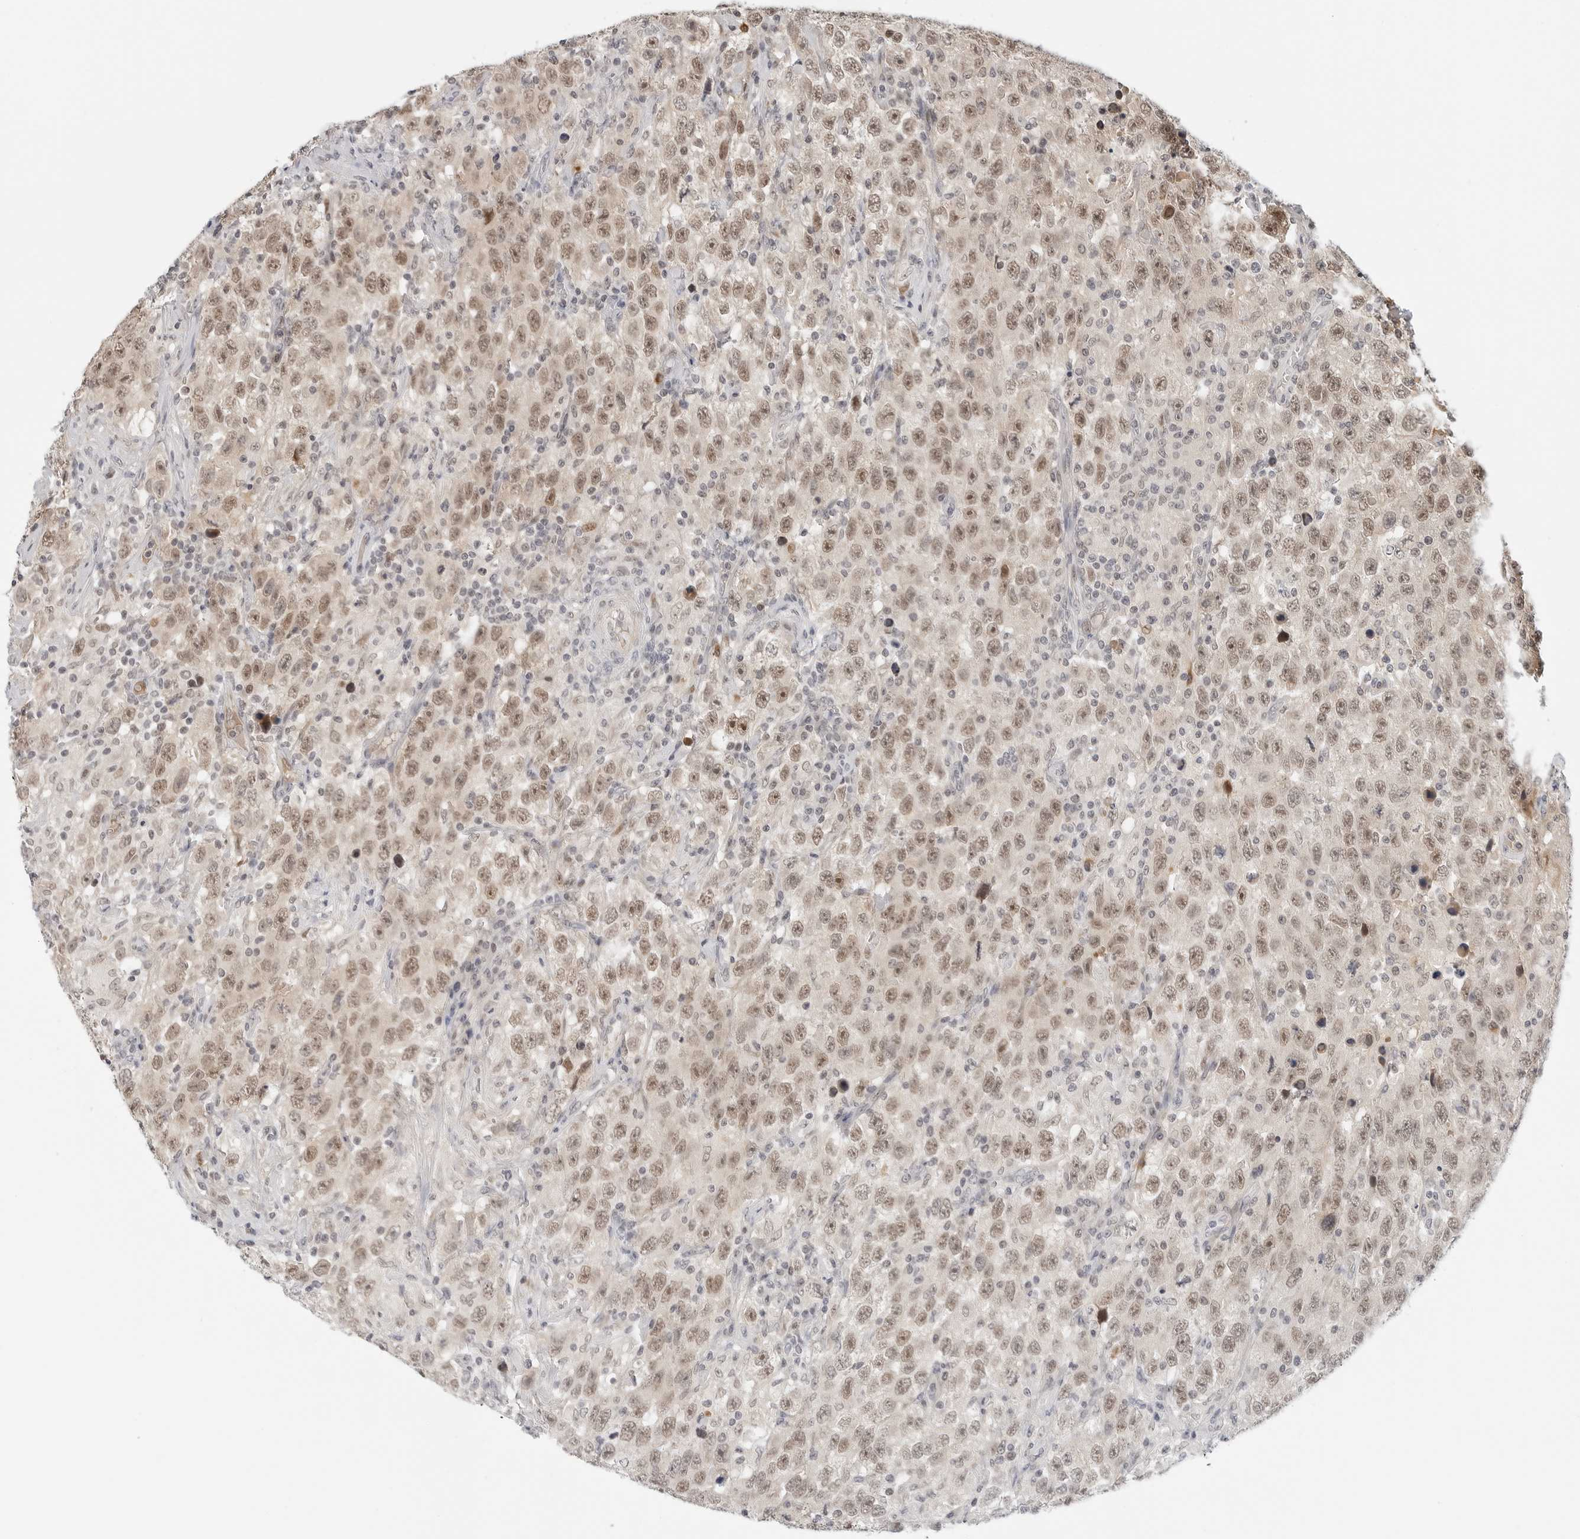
{"staining": {"intensity": "moderate", "quantity": ">75%", "location": "nuclear"}, "tissue": "testis cancer", "cell_type": "Tumor cells", "image_type": "cancer", "snomed": [{"axis": "morphology", "description": "Seminoma, NOS"}, {"axis": "topography", "description": "Testis"}], "caption": "Human testis cancer stained with a brown dye demonstrates moderate nuclear positive staining in about >75% of tumor cells.", "gene": "TSEN2", "patient": {"sex": "male", "age": 65}}